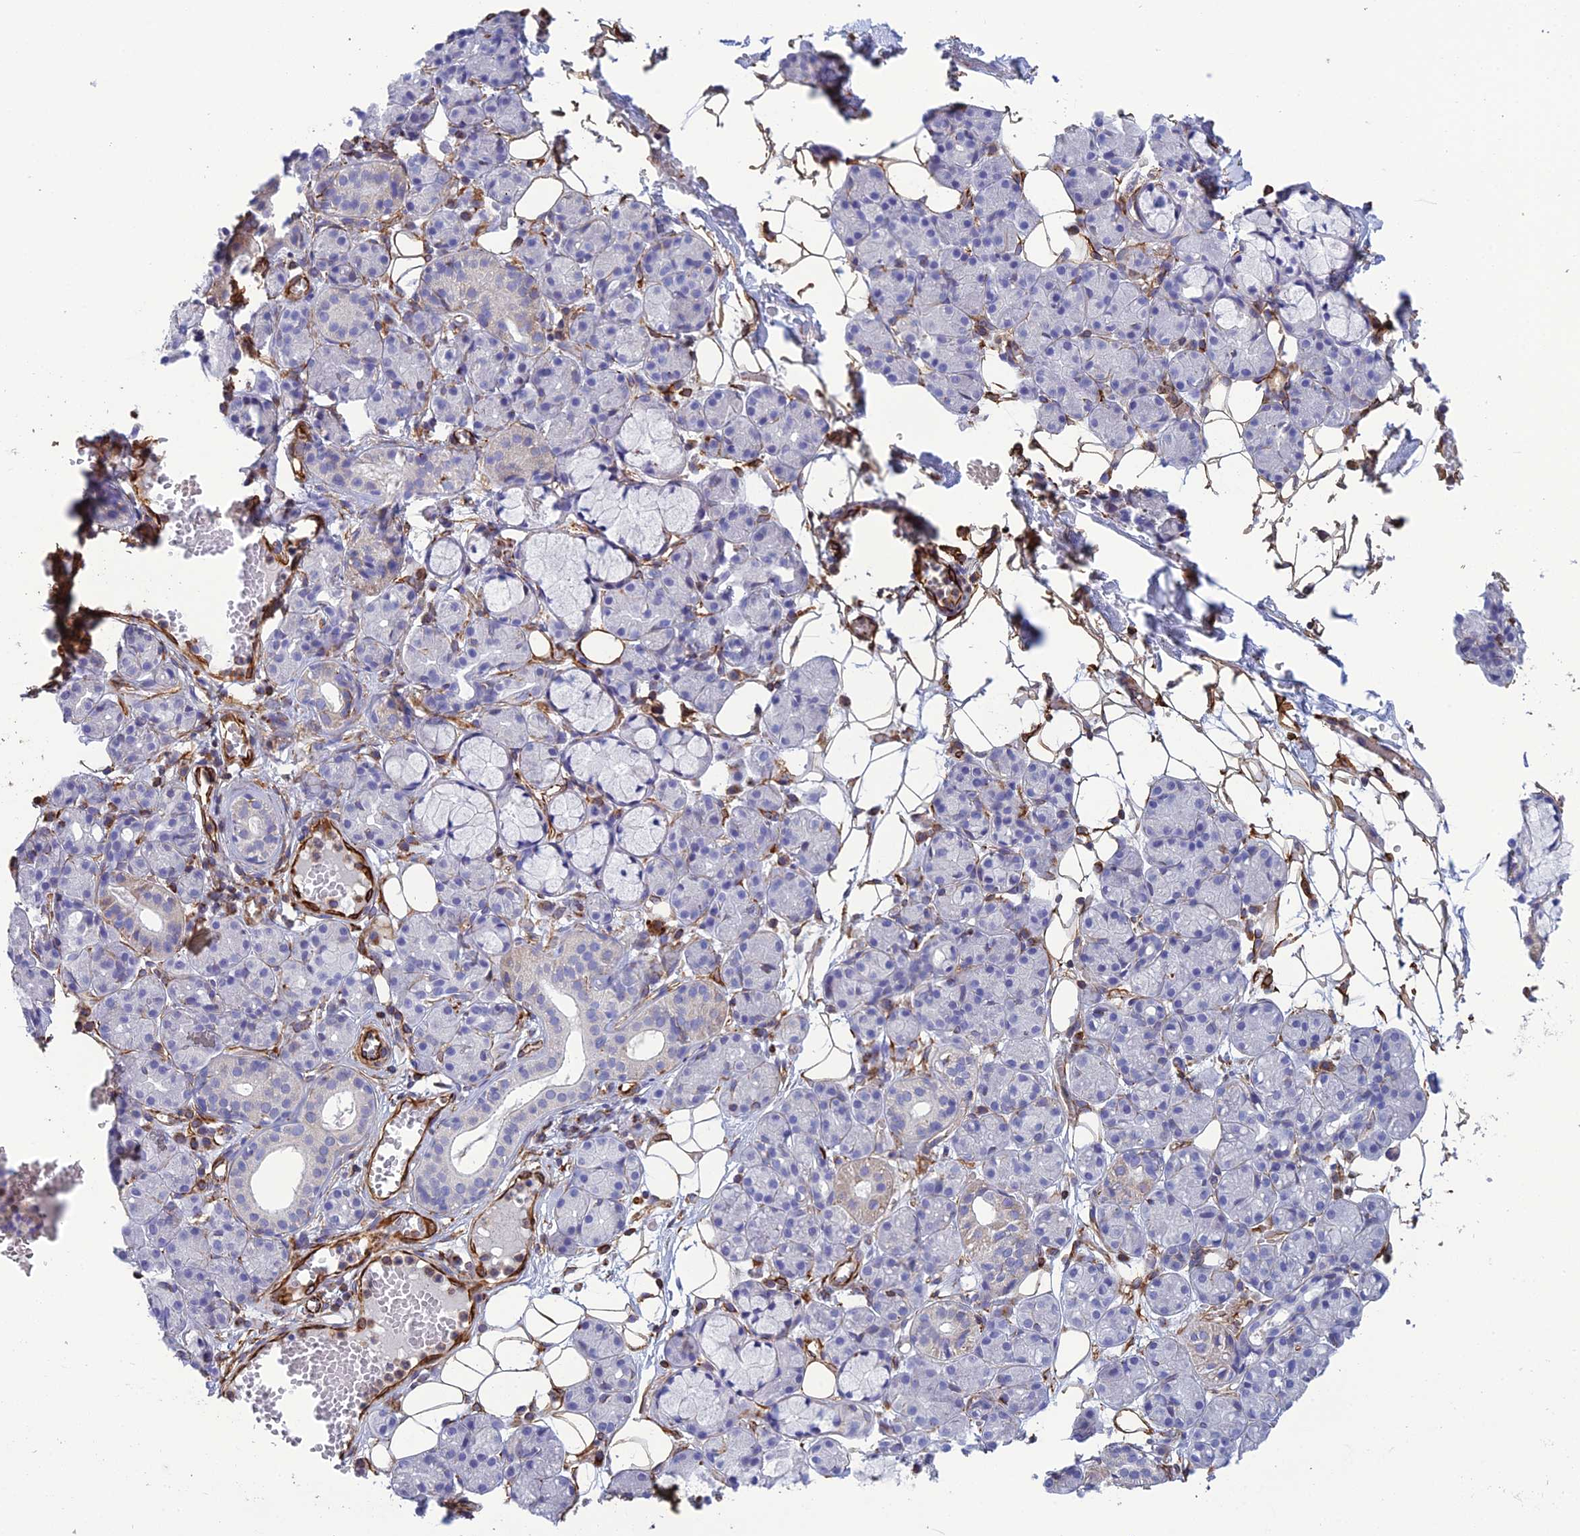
{"staining": {"intensity": "negative", "quantity": "none", "location": "none"}, "tissue": "salivary gland", "cell_type": "Glandular cells", "image_type": "normal", "snomed": [{"axis": "morphology", "description": "Normal tissue, NOS"}, {"axis": "topography", "description": "Salivary gland"}], "caption": "An IHC micrograph of unremarkable salivary gland is shown. There is no staining in glandular cells of salivary gland.", "gene": "FBXL20", "patient": {"sex": "male", "age": 63}}